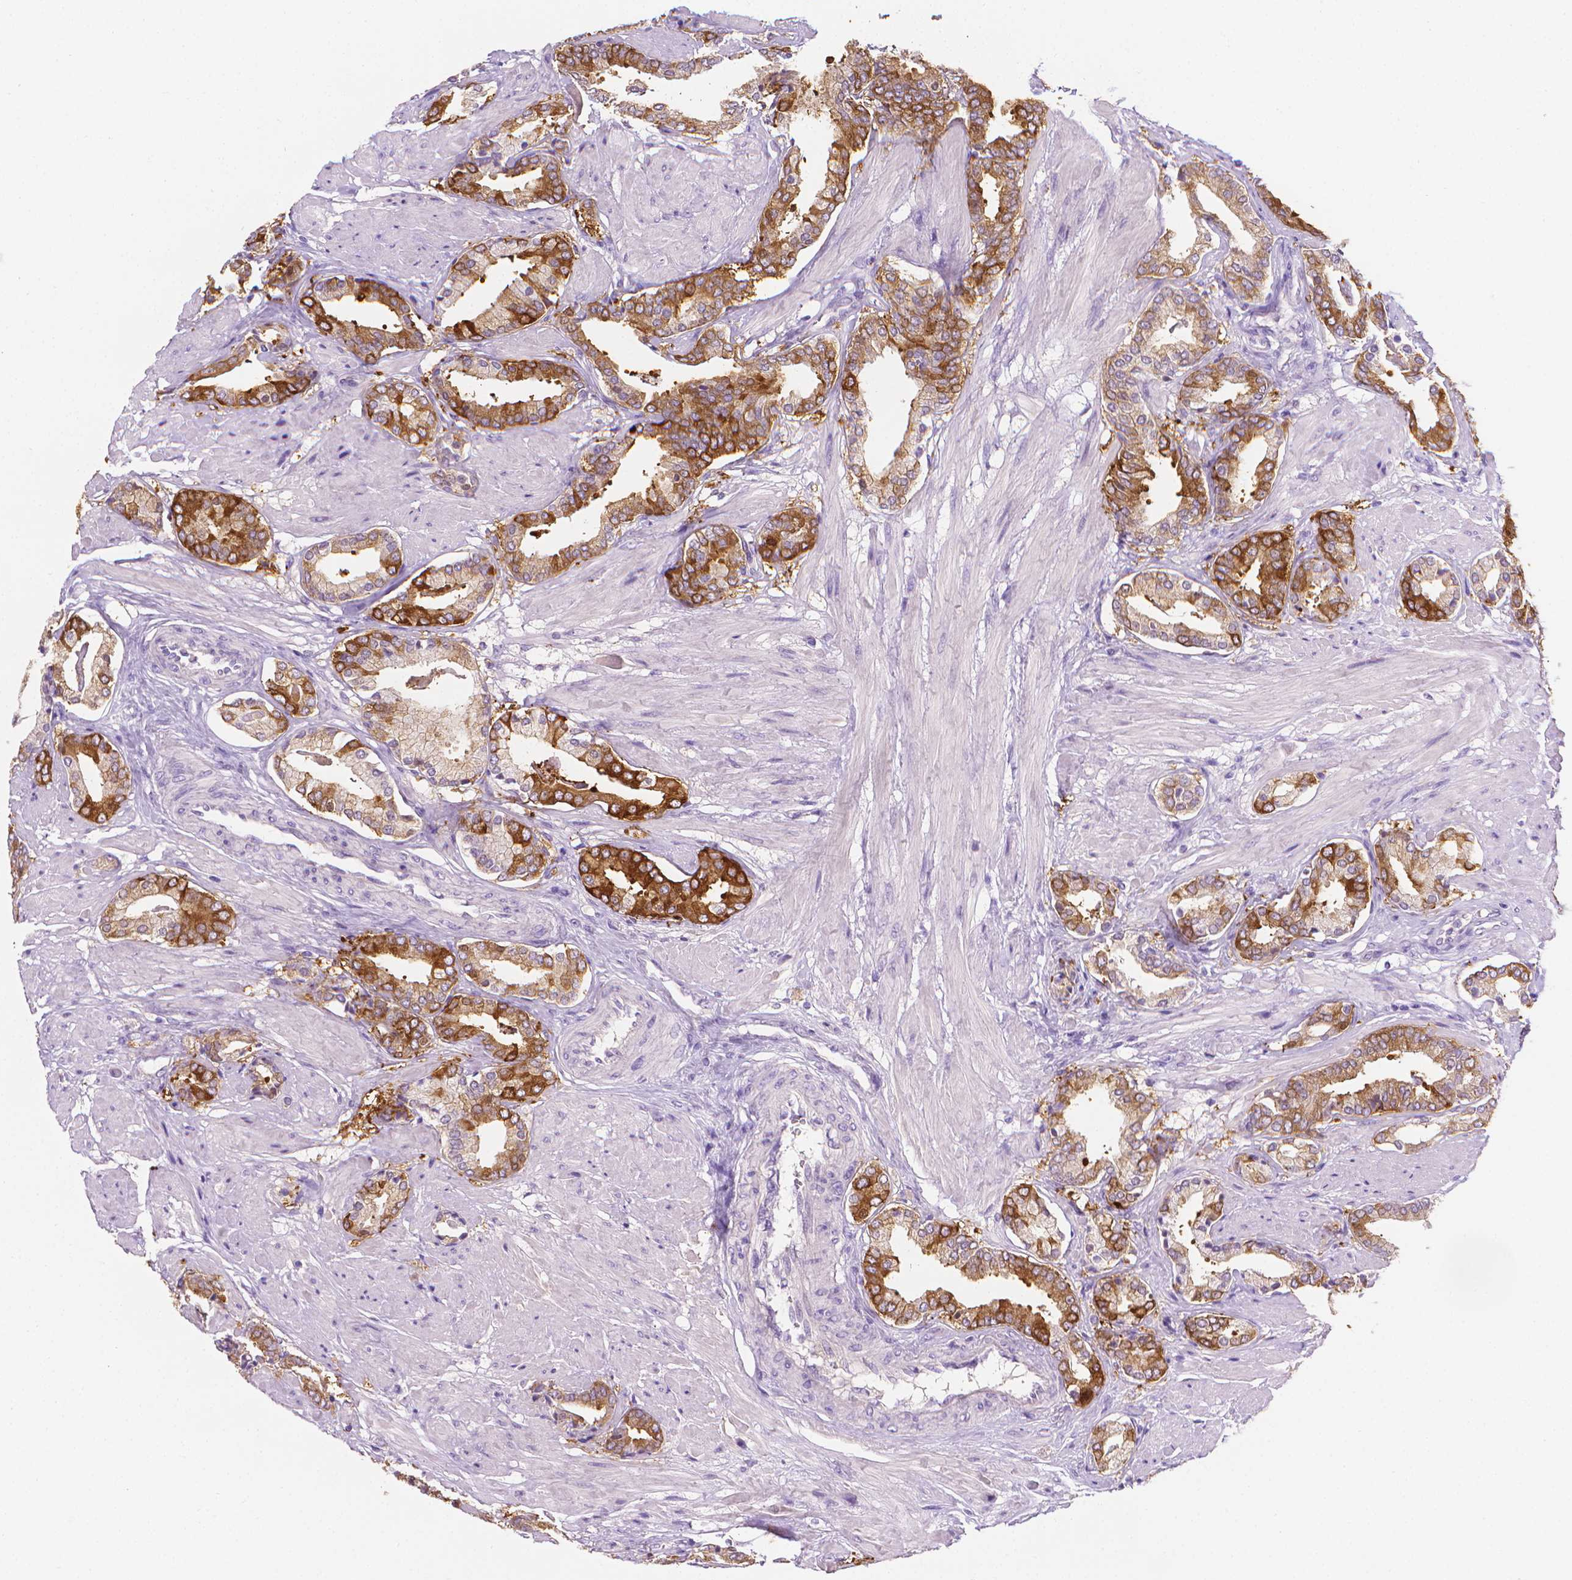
{"staining": {"intensity": "moderate", "quantity": ">75%", "location": "cytoplasmic/membranous"}, "tissue": "prostate cancer", "cell_type": "Tumor cells", "image_type": "cancer", "snomed": [{"axis": "morphology", "description": "Adenocarcinoma, High grade"}, {"axis": "topography", "description": "Prostate"}], "caption": "DAB (3,3'-diaminobenzidine) immunohistochemical staining of human prostate cancer (high-grade adenocarcinoma) reveals moderate cytoplasmic/membranous protein expression in approximately >75% of tumor cells.", "gene": "FASN", "patient": {"sex": "male", "age": 56}}